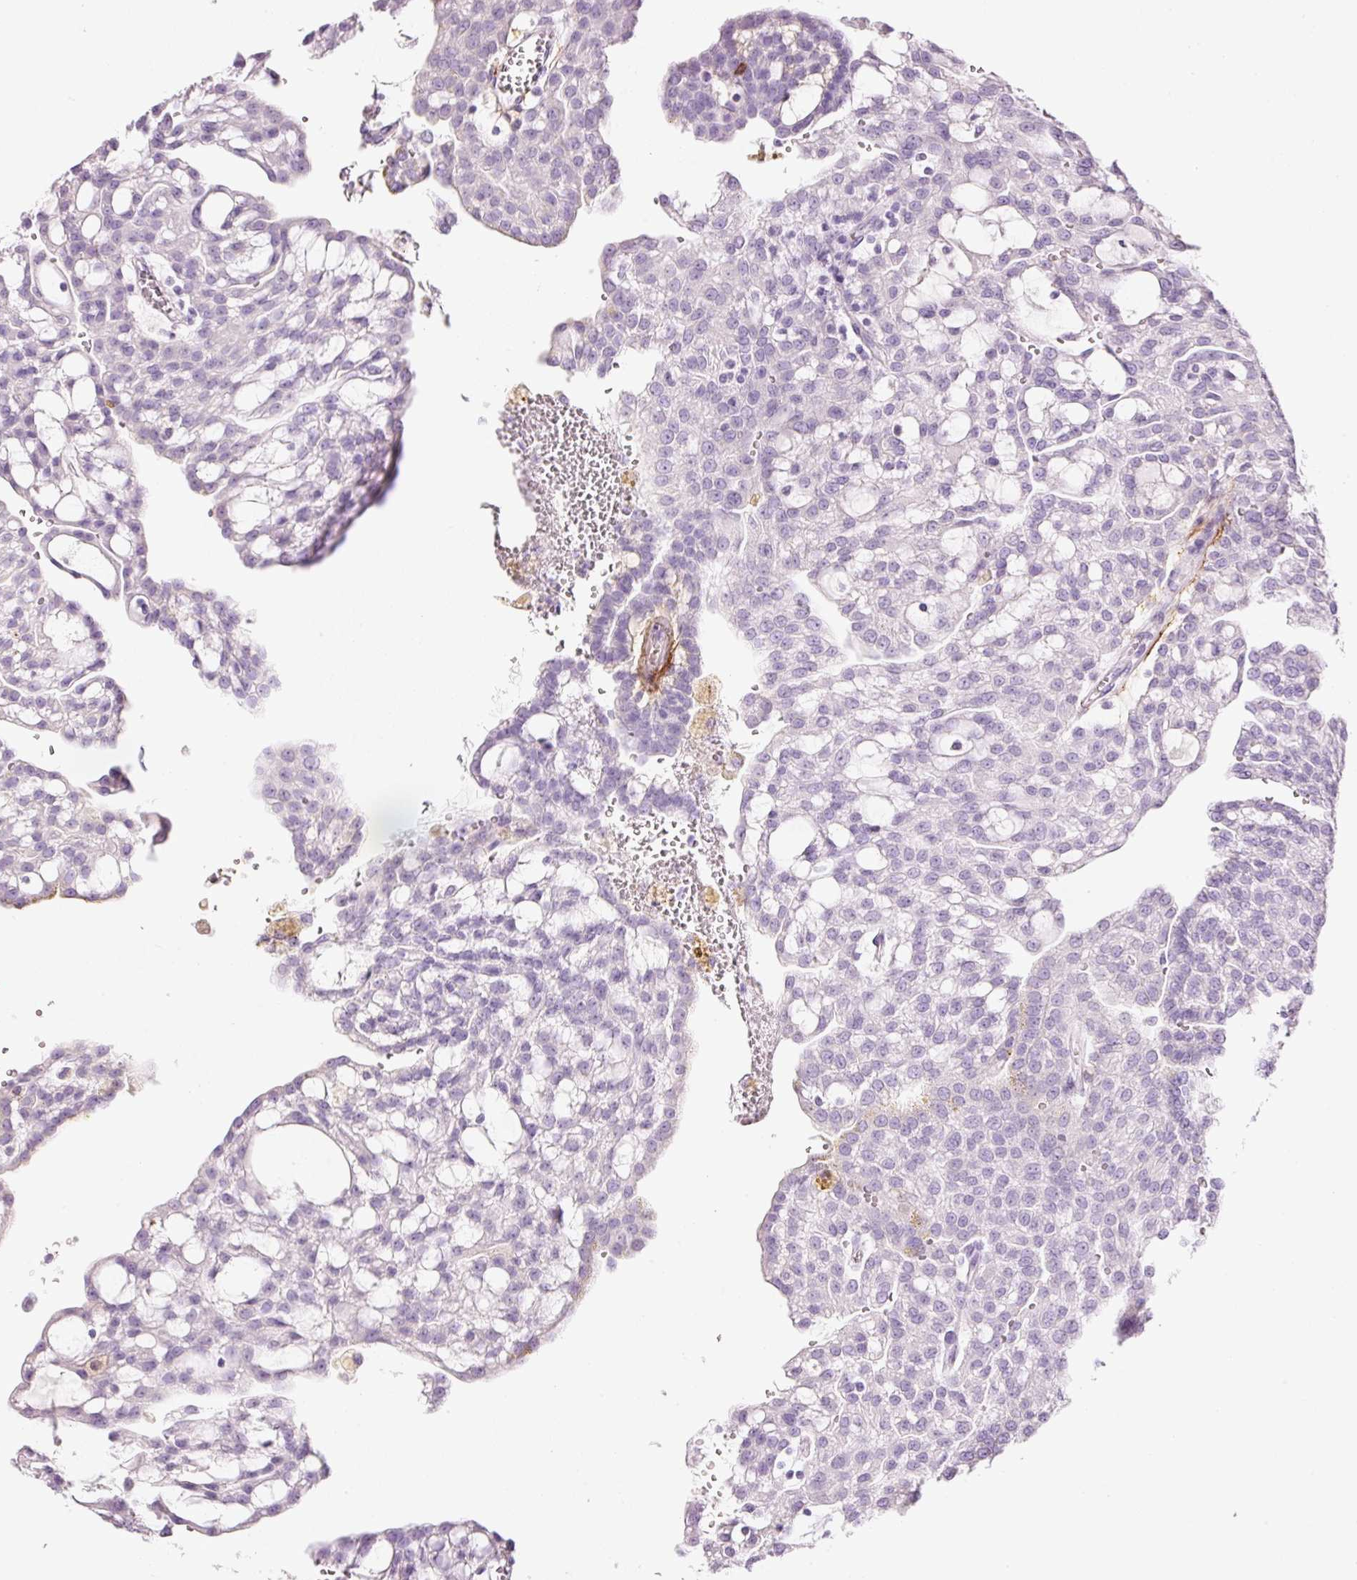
{"staining": {"intensity": "negative", "quantity": "none", "location": "none"}, "tissue": "renal cancer", "cell_type": "Tumor cells", "image_type": "cancer", "snomed": [{"axis": "morphology", "description": "Adenocarcinoma, NOS"}, {"axis": "topography", "description": "Kidney"}], "caption": "This is an immunohistochemistry (IHC) image of adenocarcinoma (renal). There is no staining in tumor cells.", "gene": "MFAP4", "patient": {"sex": "male", "age": 63}}